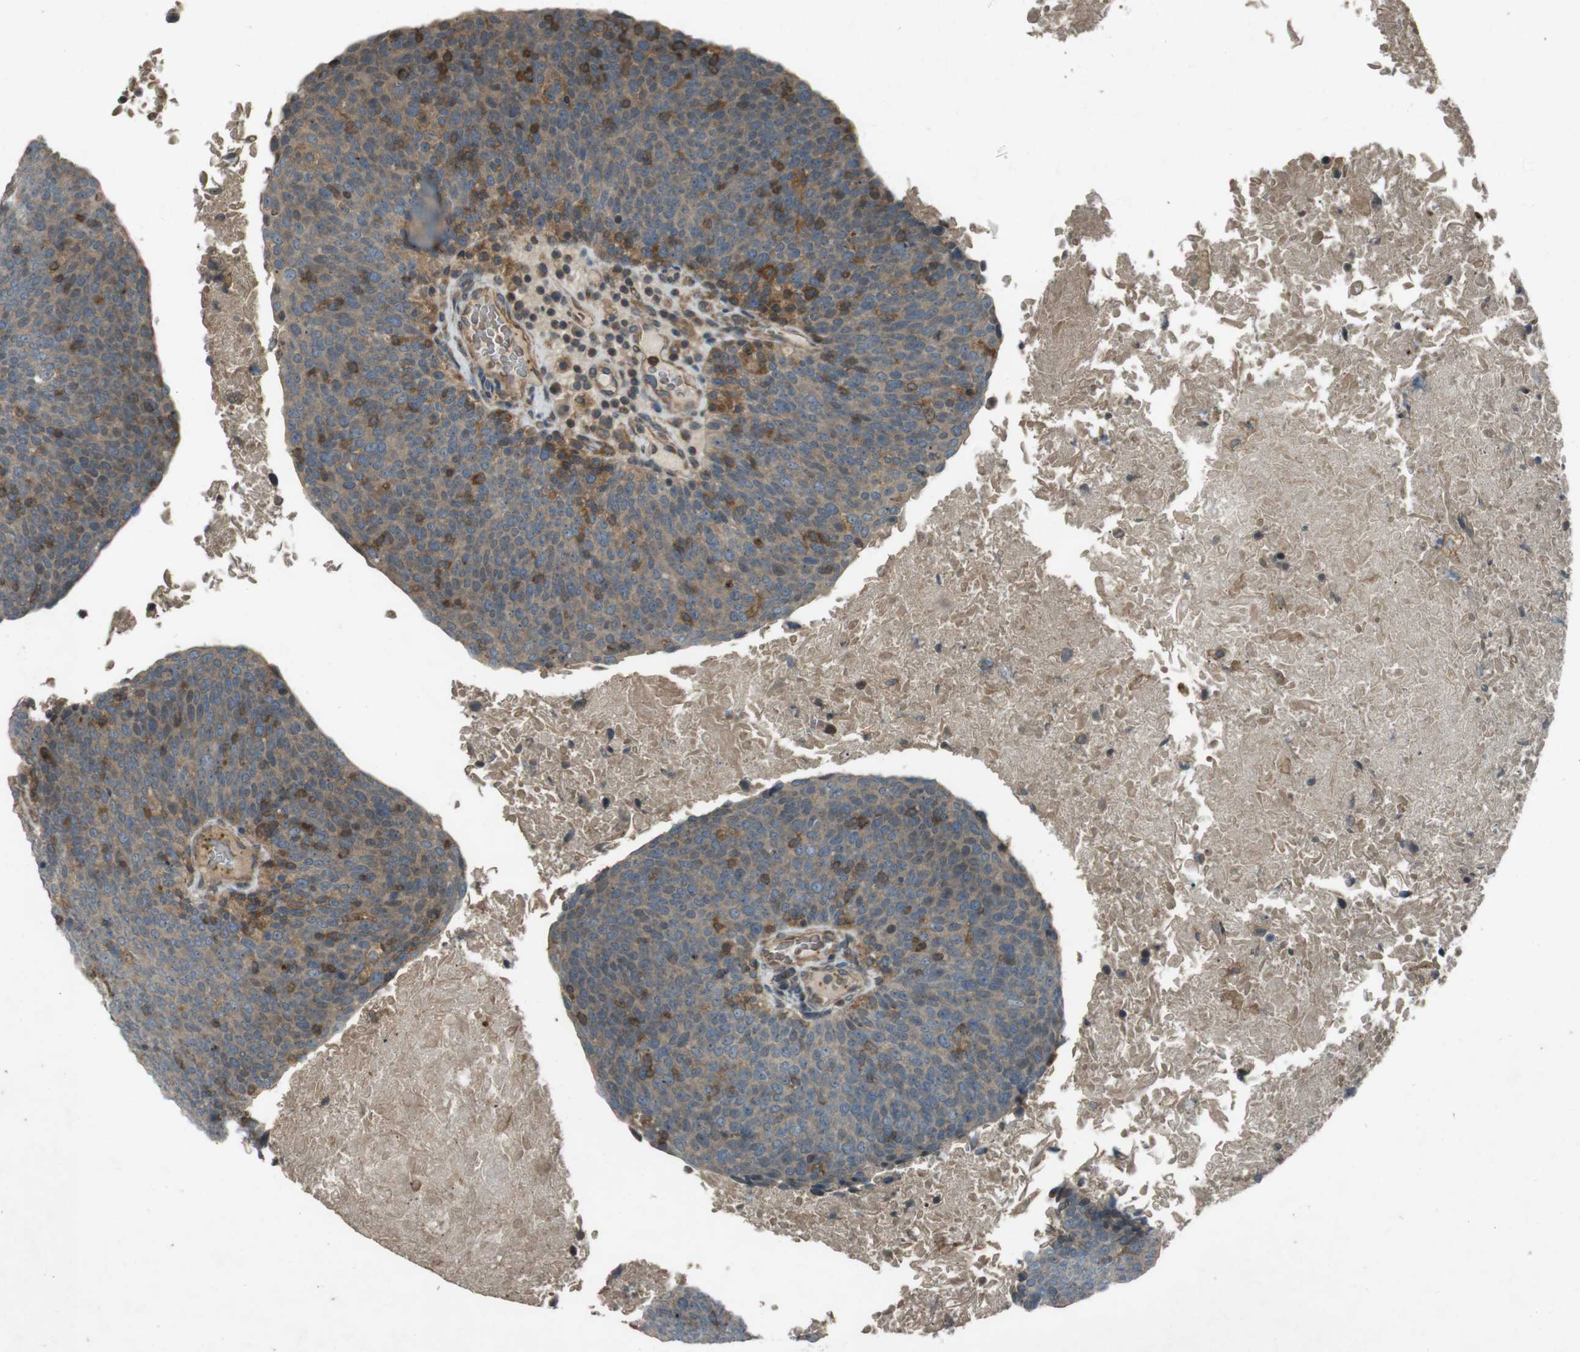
{"staining": {"intensity": "weak", "quantity": ">75%", "location": "cytoplasmic/membranous"}, "tissue": "head and neck cancer", "cell_type": "Tumor cells", "image_type": "cancer", "snomed": [{"axis": "morphology", "description": "Squamous cell carcinoma, NOS"}, {"axis": "morphology", "description": "Squamous cell carcinoma, metastatic, NOS"}, {"axis": "topography", "description": "Lymph node"}, {"axis": "topography", "description": "Head-Neck"}], "caption": "Immunohistochemical staining of squamous cell carcinoma (head and neck) demonstrates low levels of weak cytoplasmic/membranous protein staining in about >75% of tumor cells. The staining was performed using DAB to visualize the protein expression in brown, while the nuclei were stained in blue with hematoxylin (Magnification: 20x).", "gene": "ZYX", "patient": {"sex": "male", "age": 62}}